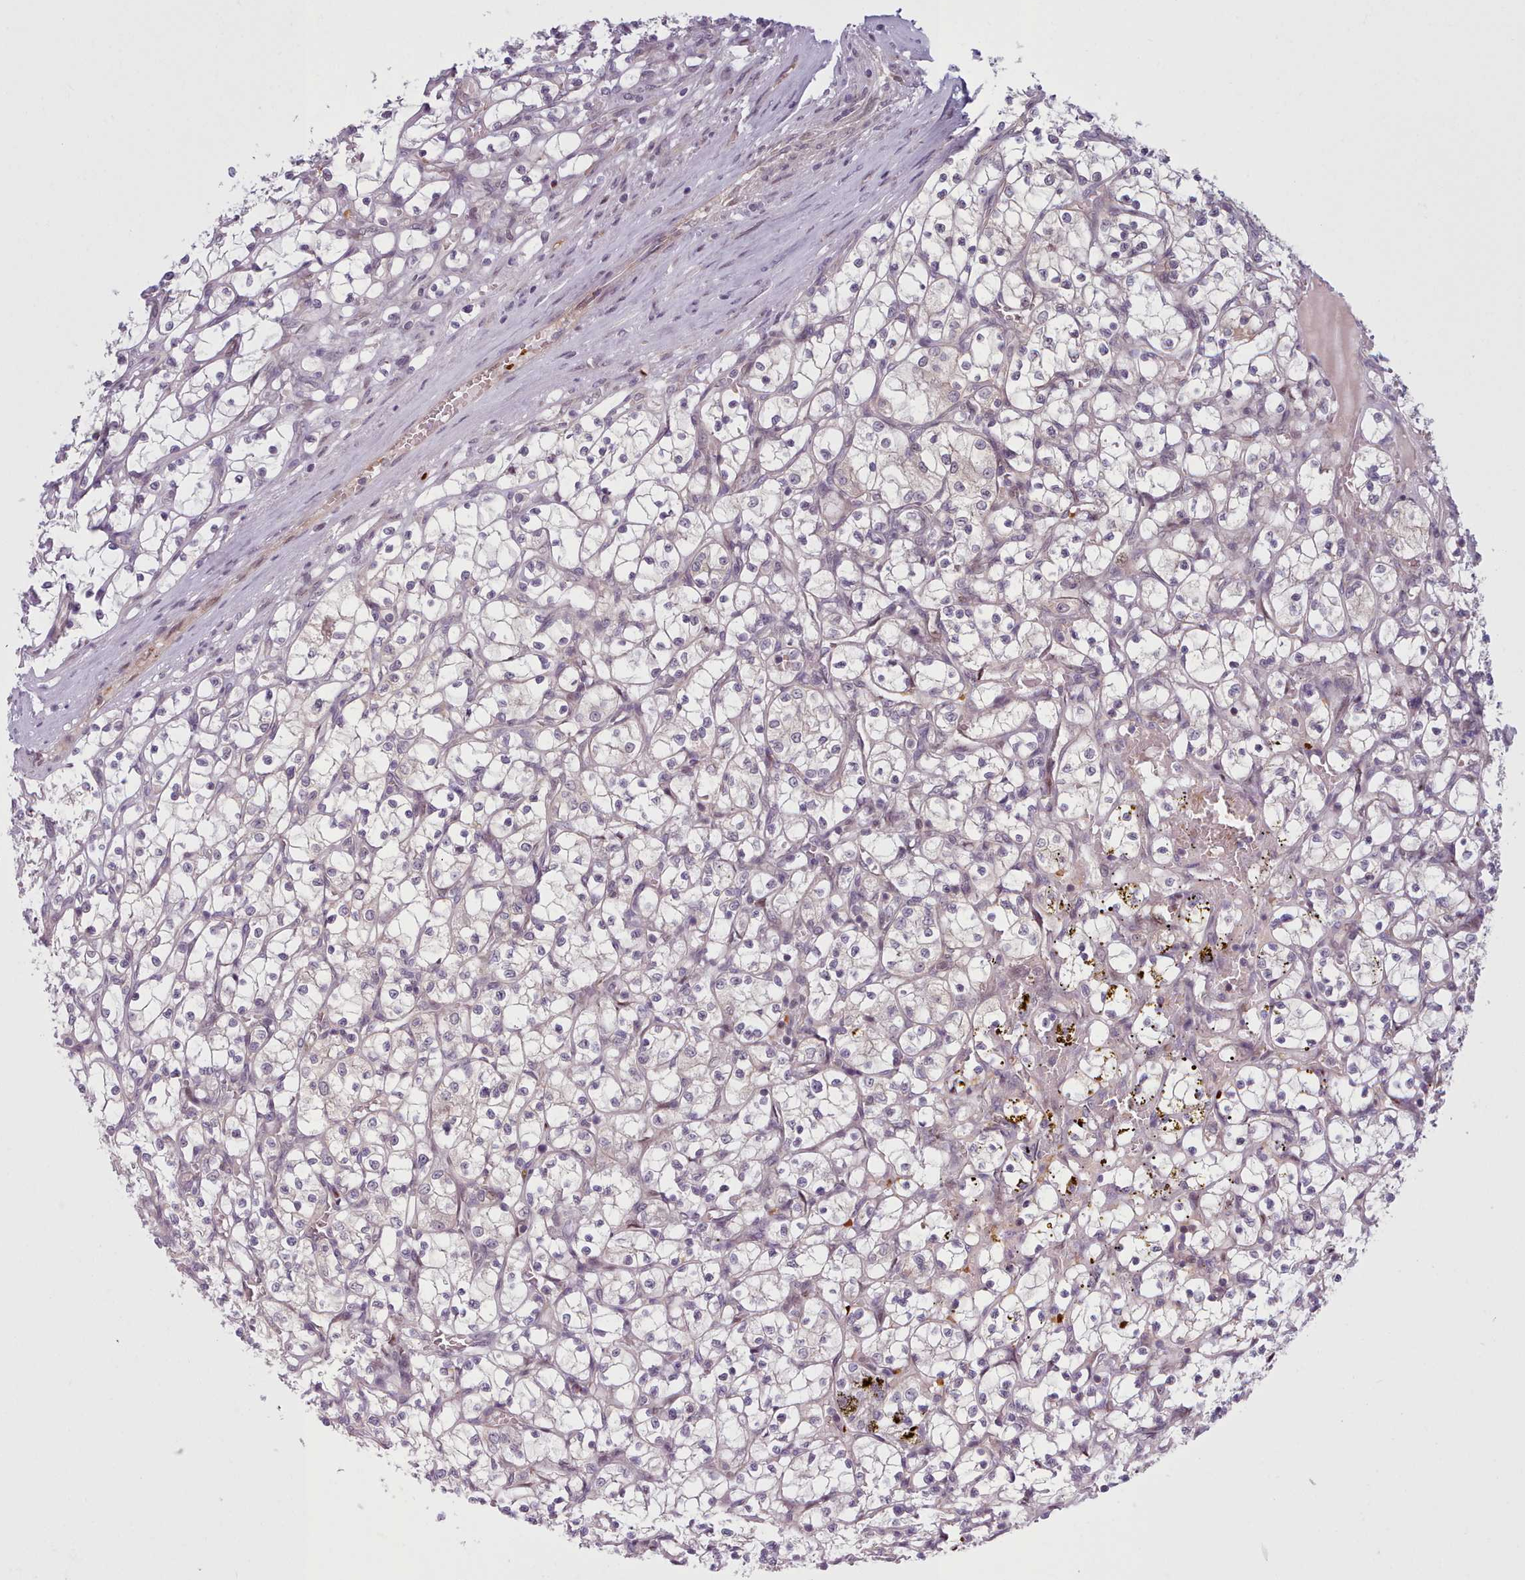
{"staining": {"intensity": "negative", "quantity": "none", "location": "none"}, "tissue": "renal cancer", "cell_type": "Tumor cells", "image_type": "cancer", "snomed": [{"axis": "morphology", "description": "Adenocarcinoma, NOS"}, {"axis": "topography", "description": "Kidney"}], "caption": "The histopathology image displays no significant expression in tumor cells of adenocarcinoma (renal).", "gene": "KBTBD7", "patient": {"sex": "female", "age": 69}}